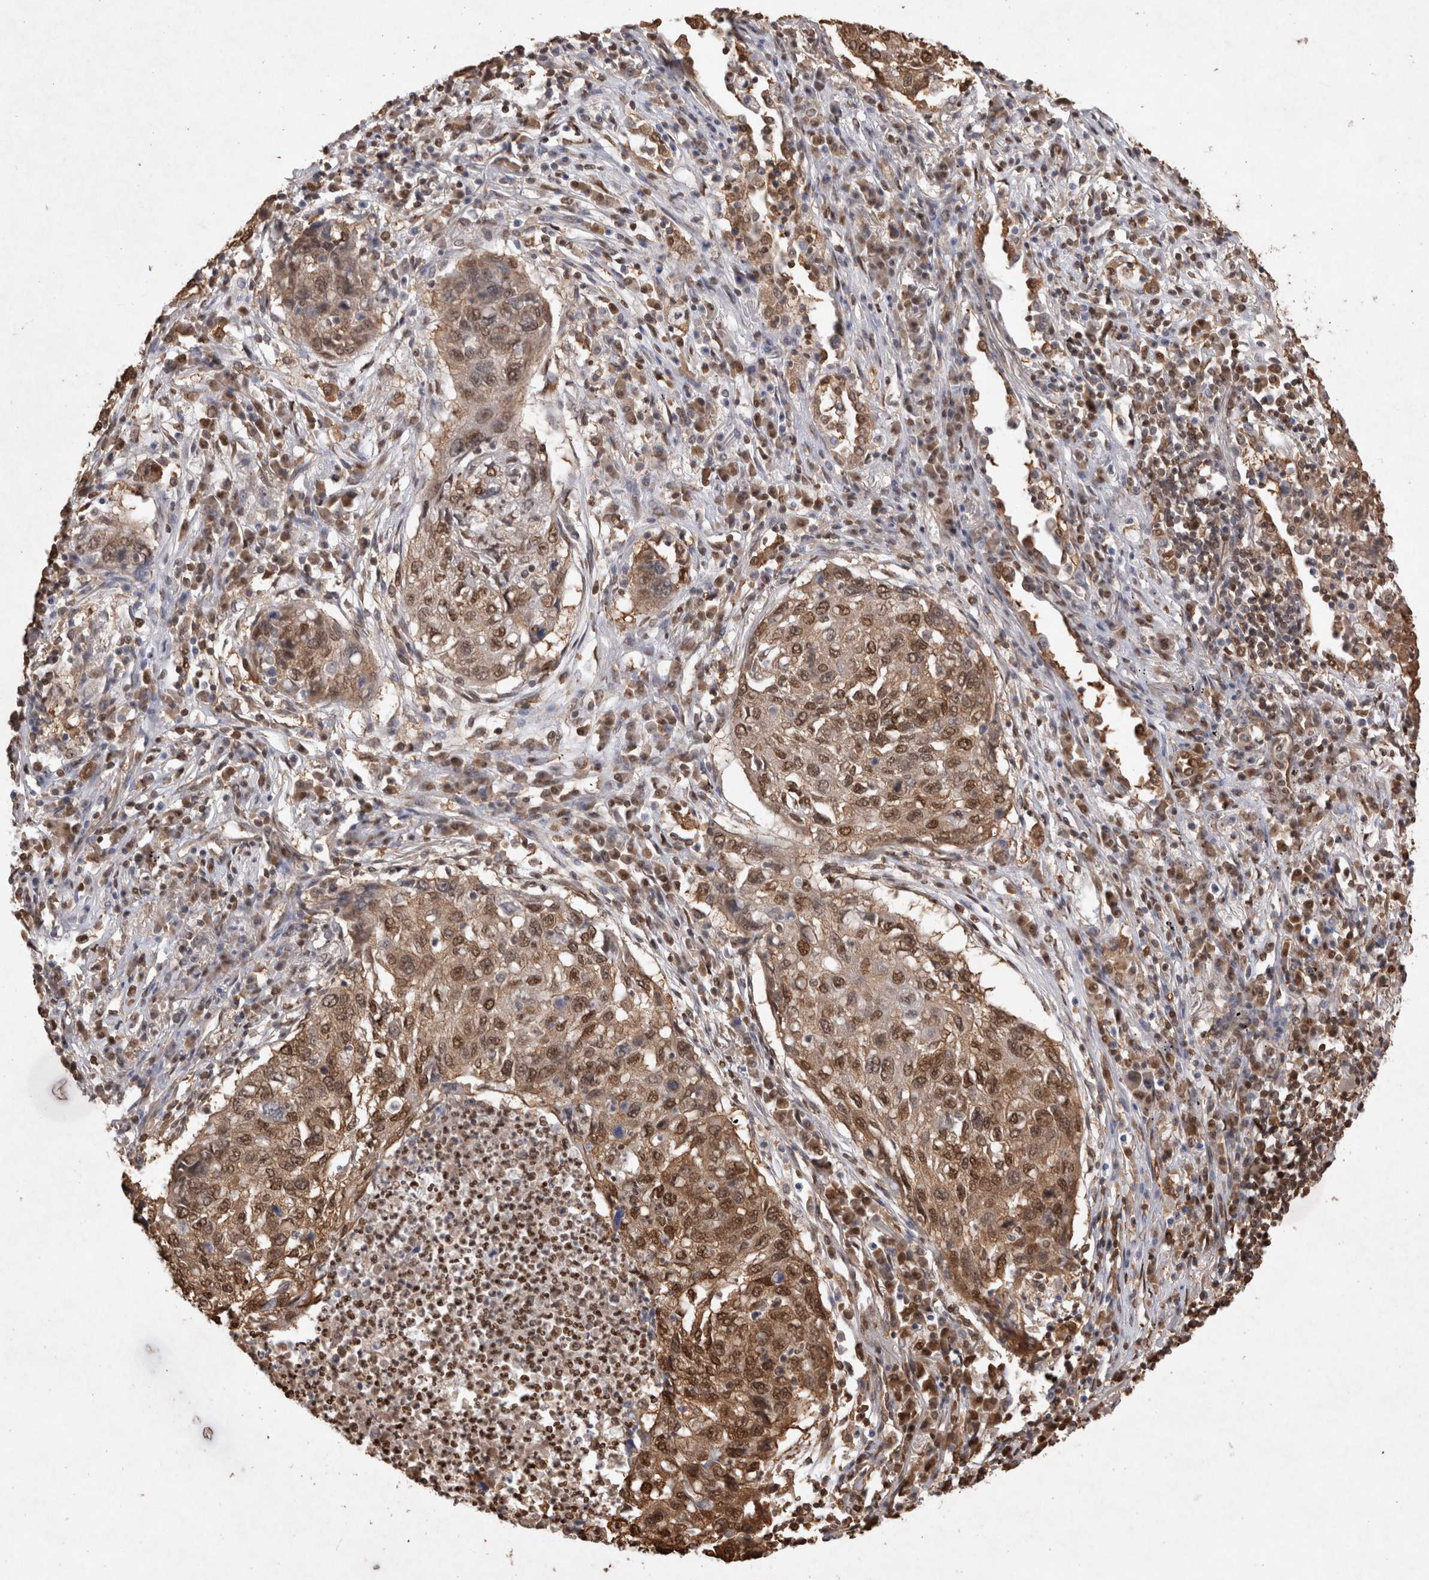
{"staining": {"intensity": "moderate", "quantity": ">75%", "location": "cytoplasmic/membranous,nuclear"}, "tissue": "lung cancer", "cell_type": "Tumor cells", "image_type": "cancer", "snomed": [{"axis": "morphology", "description": "Squamous cell carcinoma, NOS"}, {"axis": "topography", "description": "Lung"}], "caption": "Immunohistochemistry (DAB (3,3'-diaminobenzidine)) staining of lung squamous cell carcinoma shows moderate cytoplasmic/membranous and nuclear protein staining in about >75% of tumor cells.", "gene": "HDGF", "patient": {"sex": "female", "age": 63}}